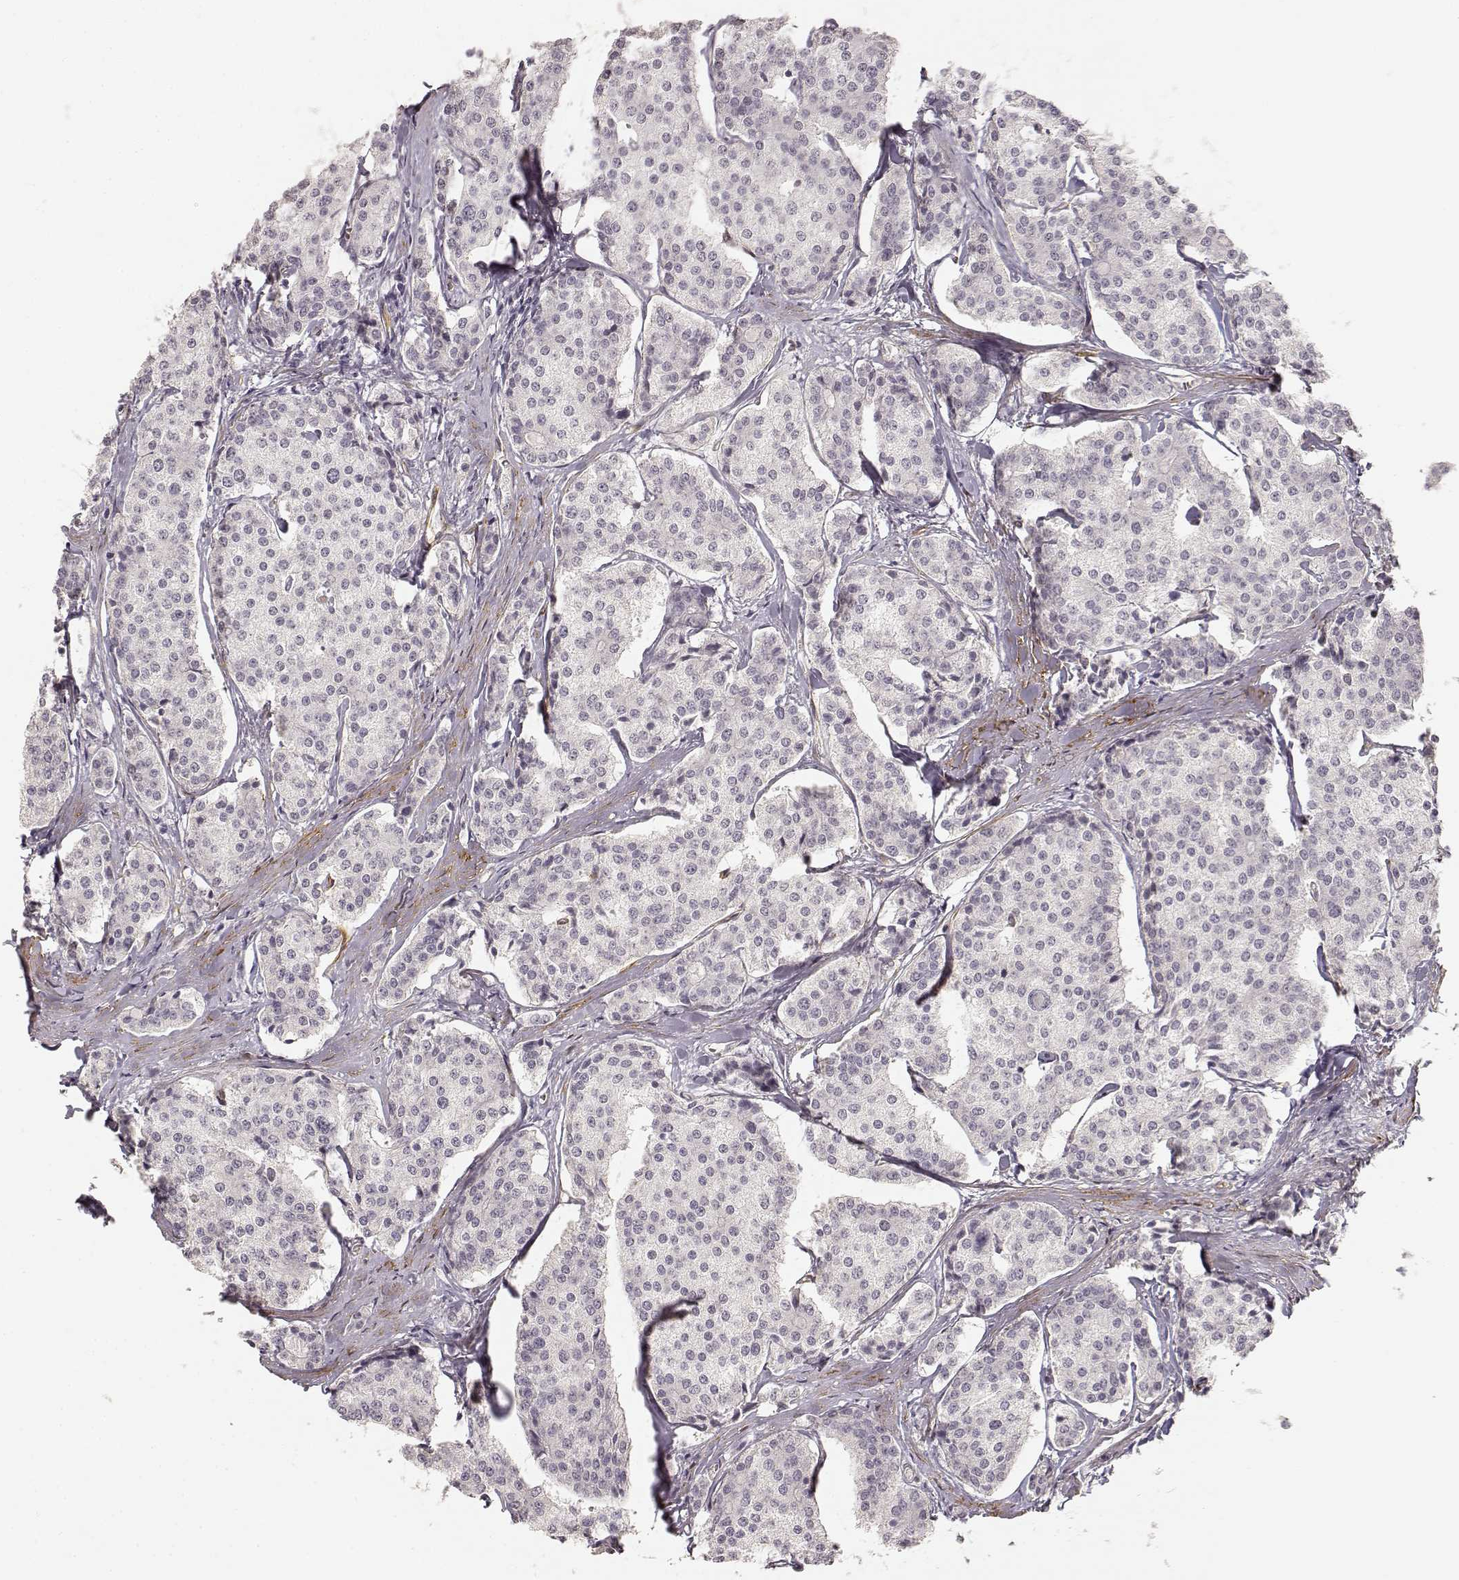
{"staining": {"intensity": "negative", "quantity": "none", "location": "none"}, "tissue": "carcinoid", "cell_type": "Tumor cells", "image_type": "cancer", "snomed": [{"axis": "morphology", "description": "Carcinoid, malignant, NOS"}, {"axis": "topography", "description": "Small intestine"}], "caption": "Carcinoid (malignant) was stained to show a protein in brown. There is no significant expression in tumor cells.", "gene": "LAMA4", "patient": {"sex": "female", "age": 65}}